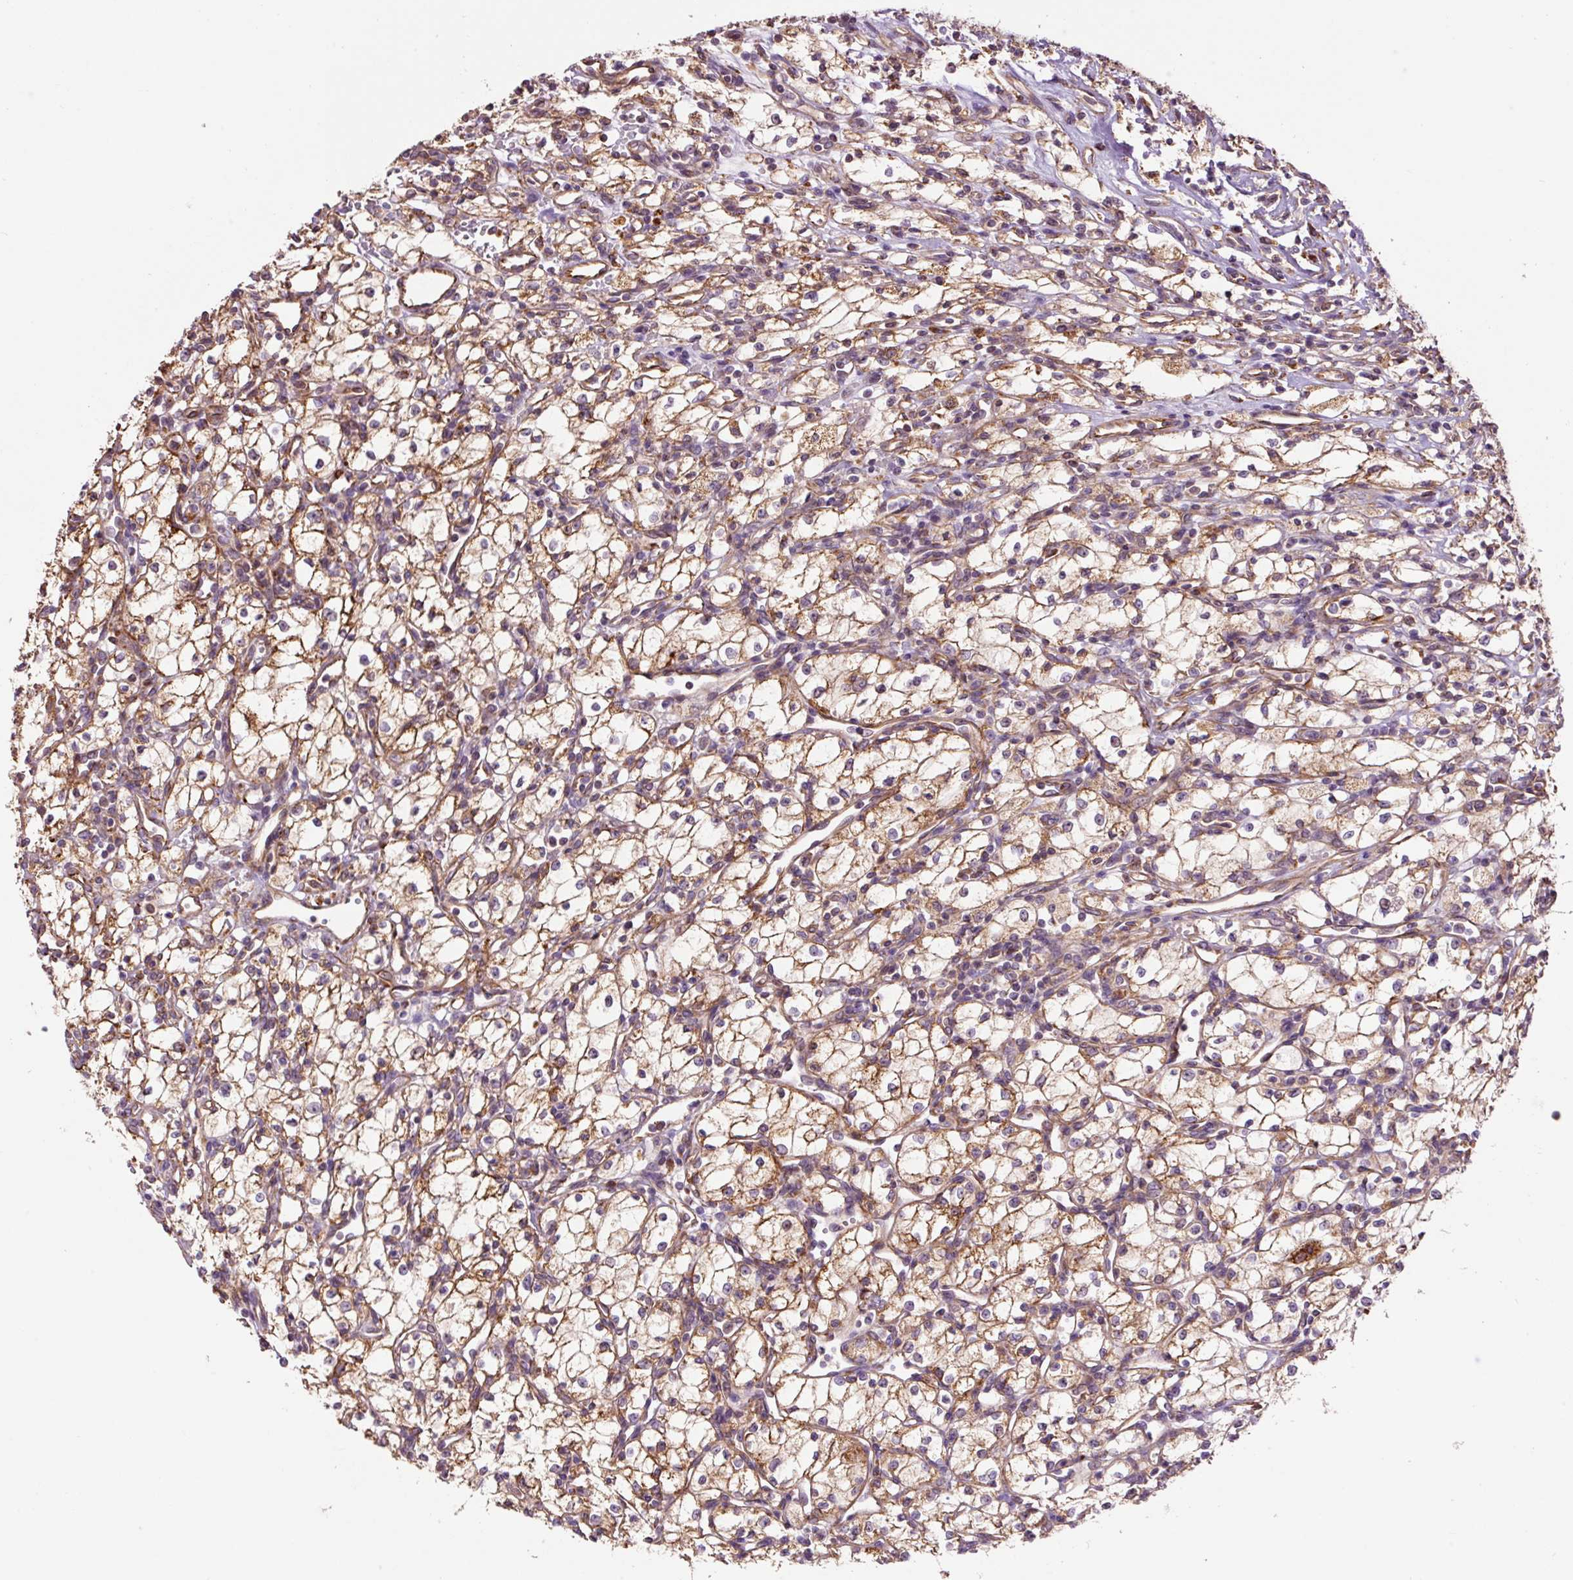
{"staining": {"intensity": "moderate", "quantity": "<25%", "location": "cytoplasmic/membranous"}, "tissue": "renal cancer", "cell_type": "Tumor cells", "image_type": "cancer", "snomed": [{"axis": "morphology", "description": "Adenocarcinoma, NOS"}, {"axis": "topography", "description": "Kidney"}], "caption": "Immunohistochemistry (IHC) photomicrograph of human renal cancer (adenocarcinoma) stained for a protein (brown), which exhibits low levels of moderate cytoplasmic/membranous staining in about <25% of tumor cells.", "gene": "PCK2", "patient": {"sex": "male", "age": 59}}